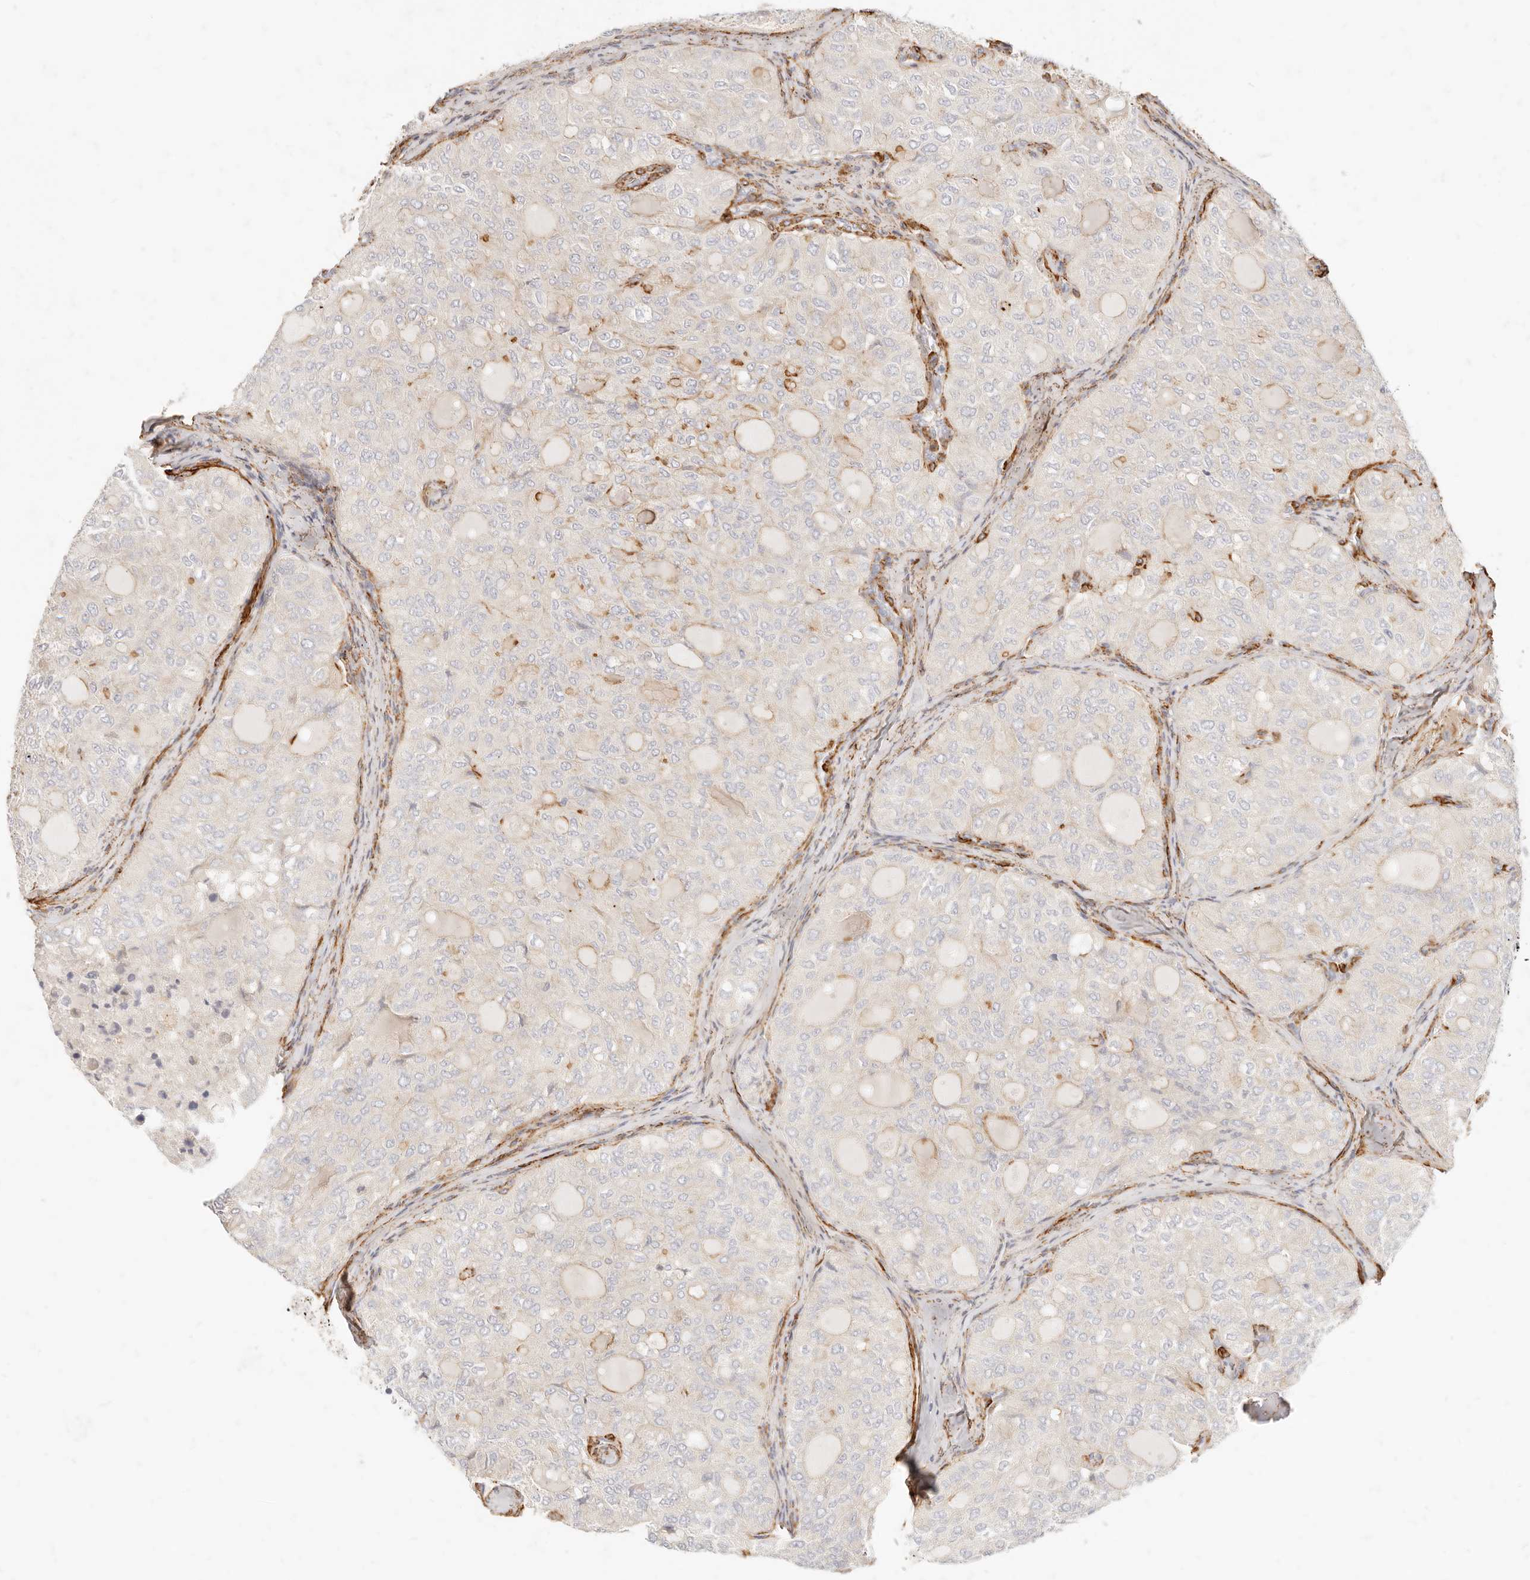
{"staining": {"intensity": "negative", "quantity": "none", "location": "none"}, "tissue": "thyroid cancer", "cell_type": "Tumor cells", "image_type": "cancer", "snomed": [{"axis": "morphology", "description": "Follicular adenoma carcinoma, NOS"}, {"axis": "topography", "description": "Thyroid gland"}], "caption": "Immunohistochemistry image of neoplastic tissue: thyroid cancer stained with DAB (3,3'-diaminobenzidine) displays no significant protein expression in tumor cells.", "gene": "TMTC2", "patient": {"sex": "male", "age": 75}}